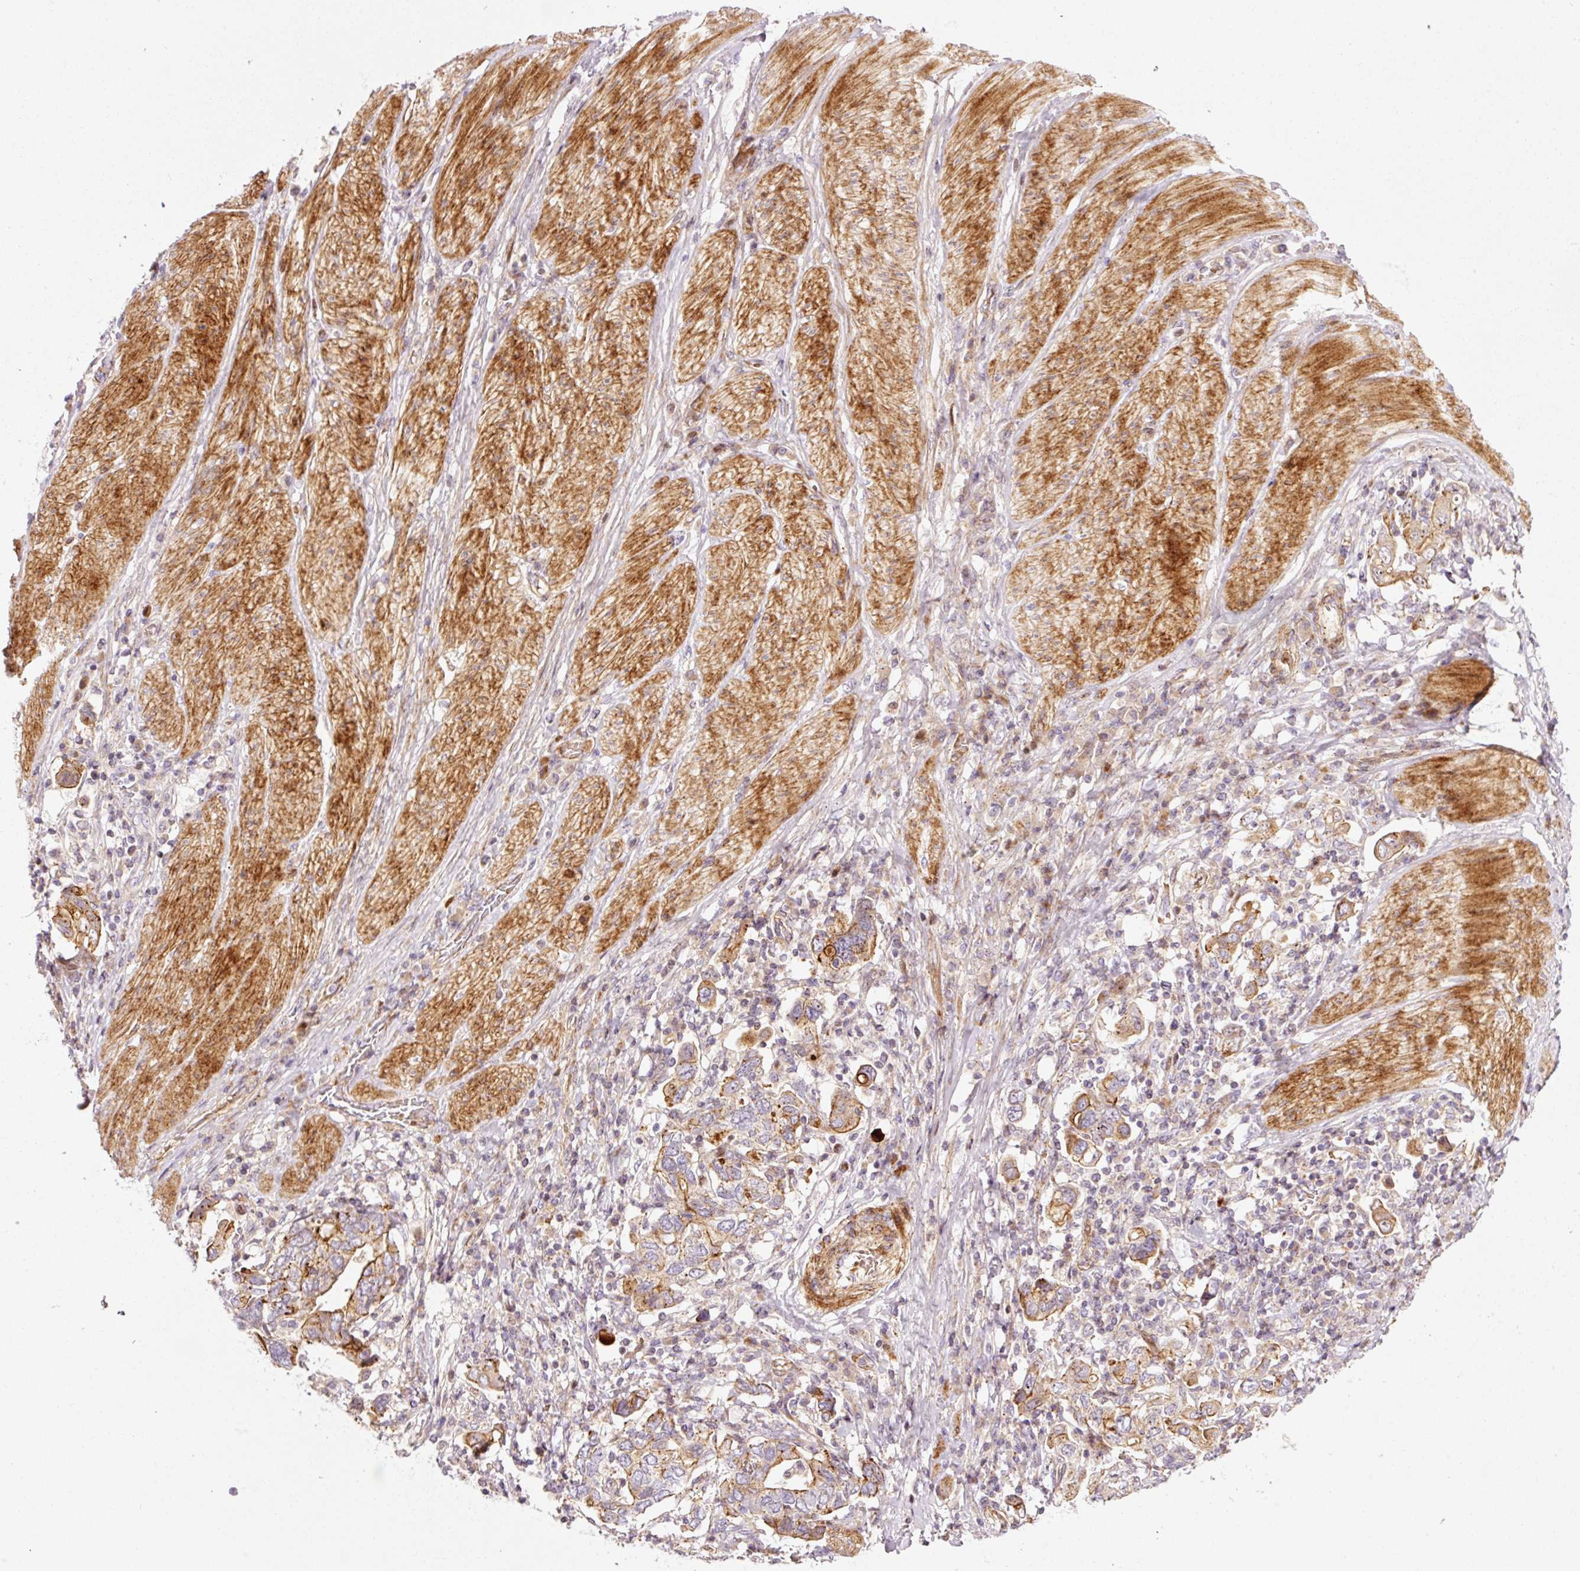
{"staining": {"intensity": "moderate", "quantity": "25%-75%", "location": "cytoplasmic/membranous"}, "tissue": "stomach cancer", "cell_type": "Tumor cells", "image_type": "cancer", "snomed": [{"axis": "morphology", "description": "Adenocarcinoma, NOS"}, {"axis": "topography", "description": "Stomach, upper"}, {"axis": "topography", "description": "Stomach"}], "caption": "The immunohistochemical stain shows moderate cytoplasmic/membranous staining in tumor cells of stomach adenocarcinoma tissue.", "gene": "ANKRD20A1", "patient": {"sex": "male", "age": 62}}